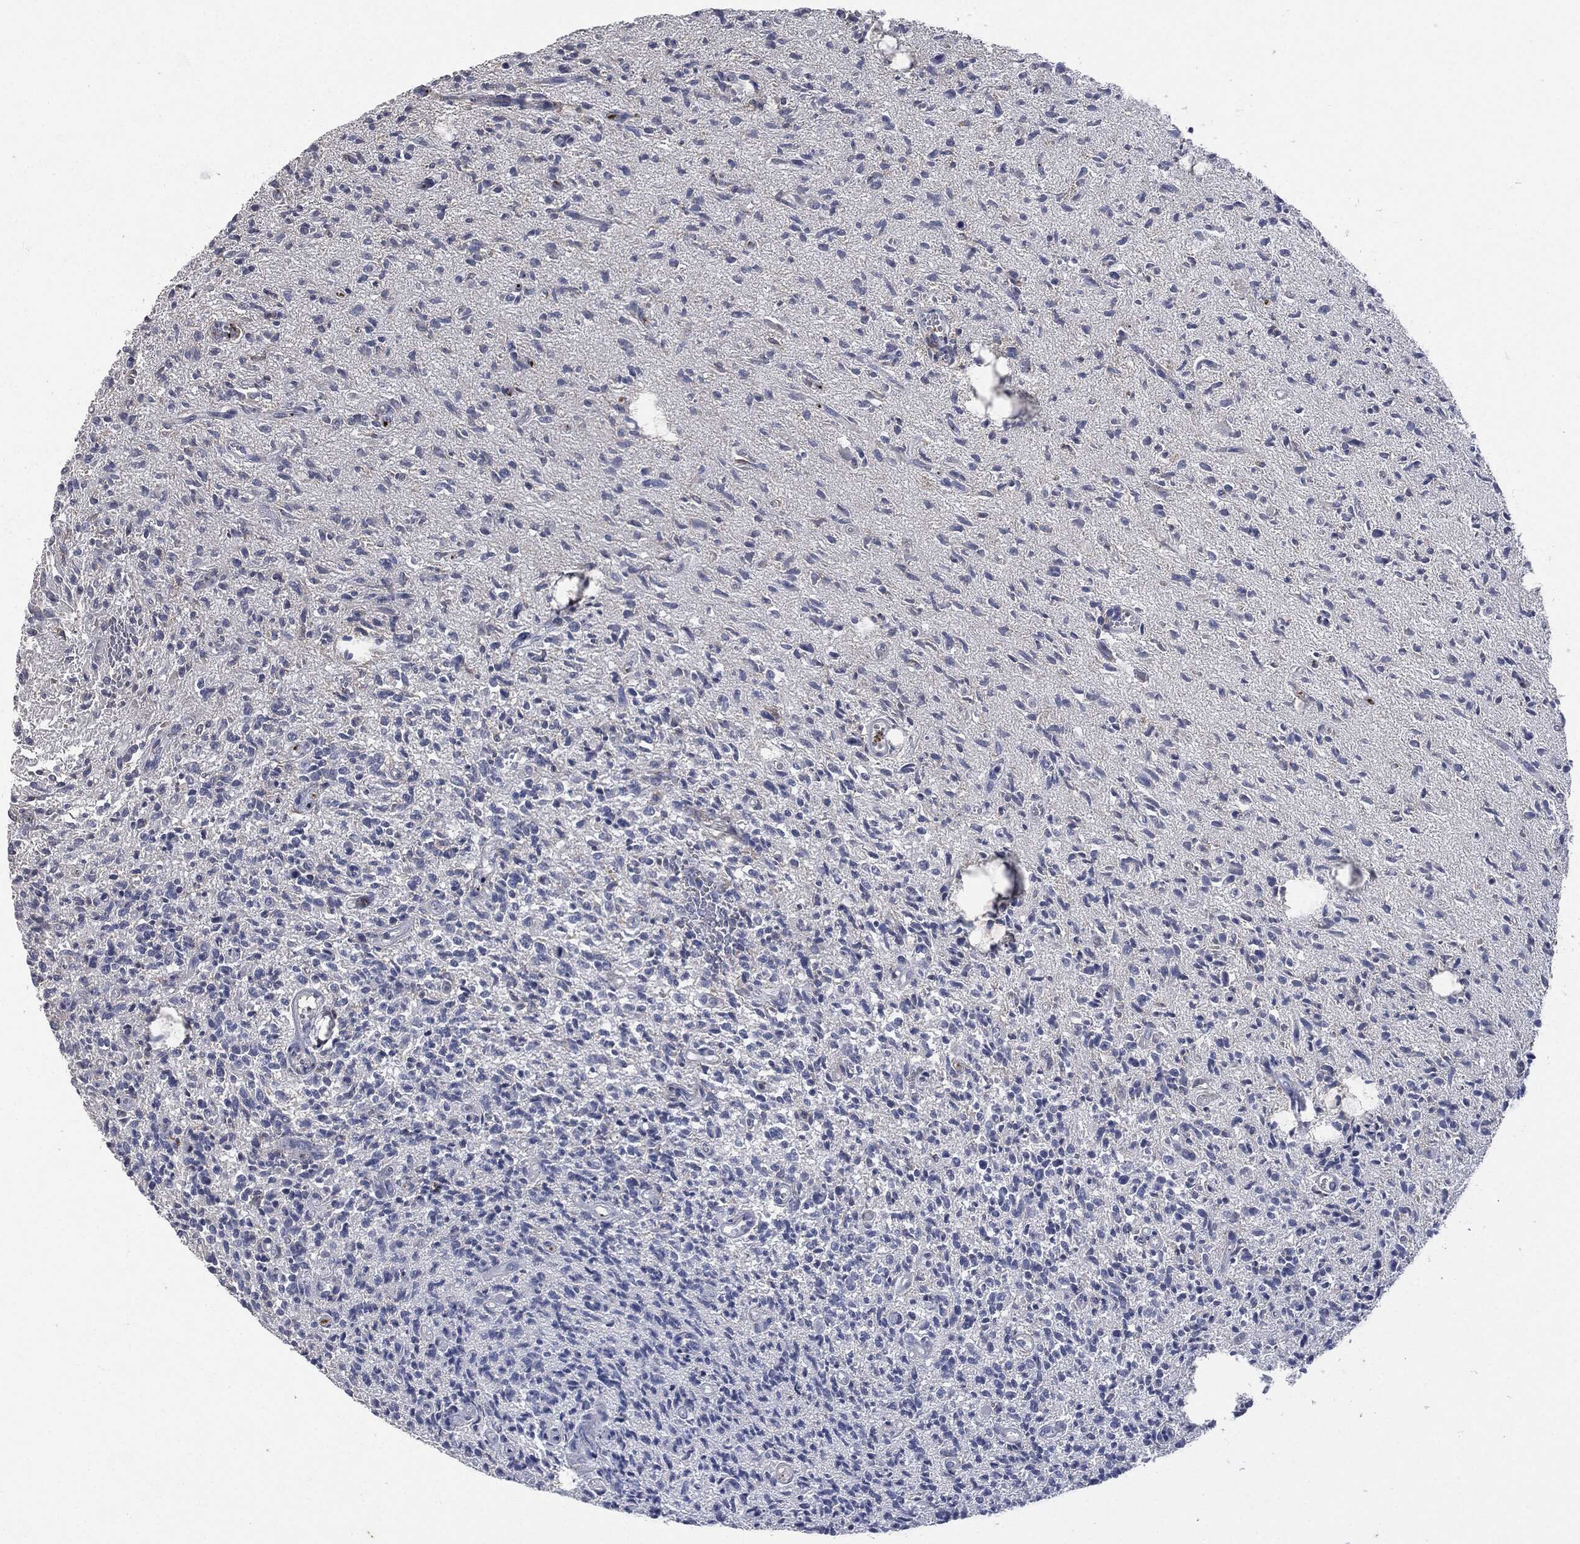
{"staining": {"intensity": "negative", "quantity": "none", "location": "none"}, "tissue": "glioma", "cell_type": "Tumor cells", "image_type": "cancer", "snomed": [{"axis": "morphology", "description": "Glioma, malignant, High grade"}, {"axis": "topography", "description": "Brain"}], "caption": "This is a micrograph of immunohistochemistry staining of high-grade glioma (malignant), which shows no positivity in tumor cells.", "gene": "CD33", "patient": {"sex": "male", "age": 64}}